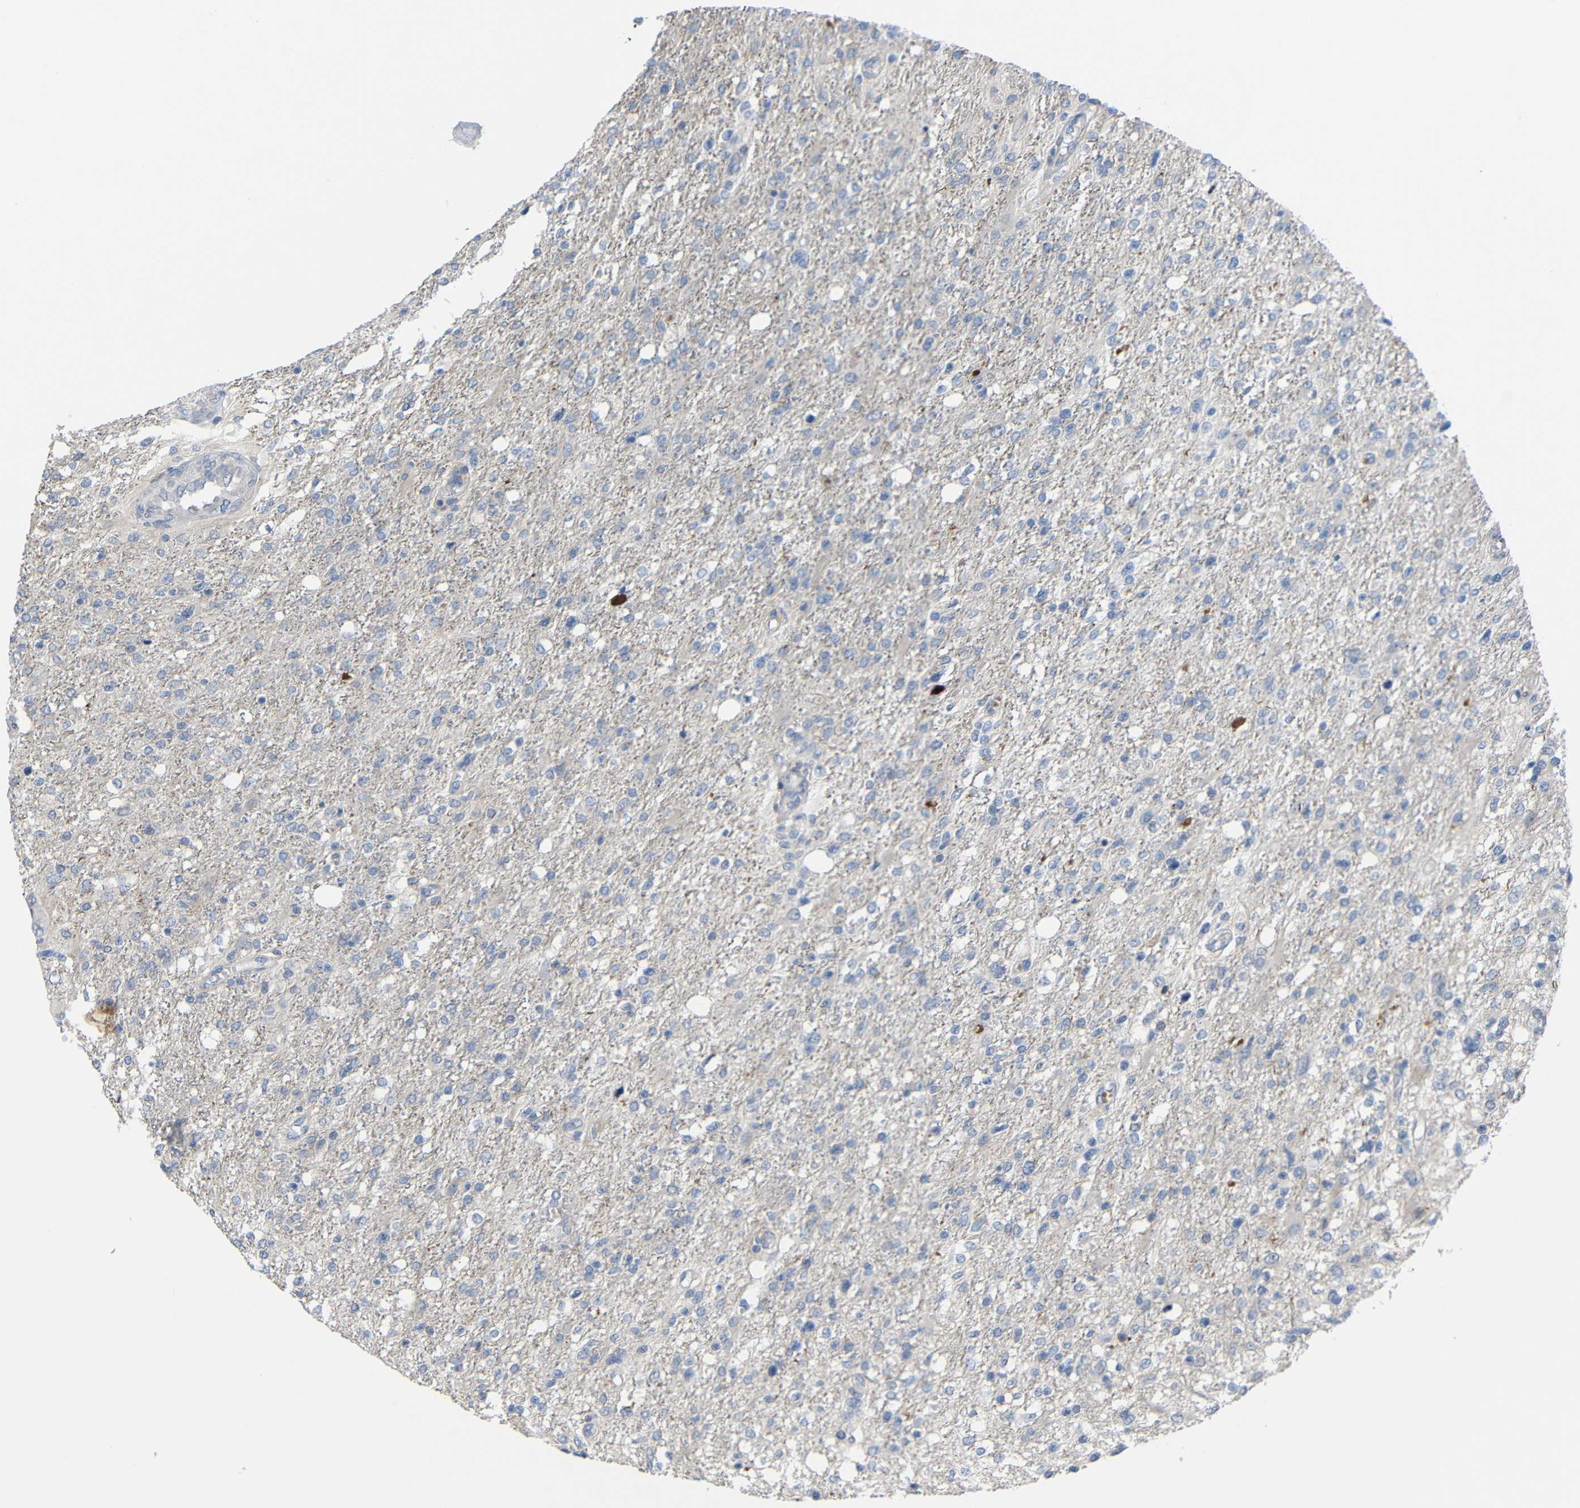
{"staining": {"intensity": "negative", "quantity": "none", "location": "none"}, "tissue": "glioma", "cell_type": "Tumor cells", "image_type": "cancer", "snomed": [{"axis": "morphology", "description": "Glioma, malignant, High grade"}, {"axis": "topography", "description": "Cerebral cortex"}], "caption": "Tumor cells are negative for brown protein staining in malignant high-grade glioma. (DAB immunohistochemistry, high magnification).", "gene": "CMTM1", "patient": {"sex": "male", "age": 76}}